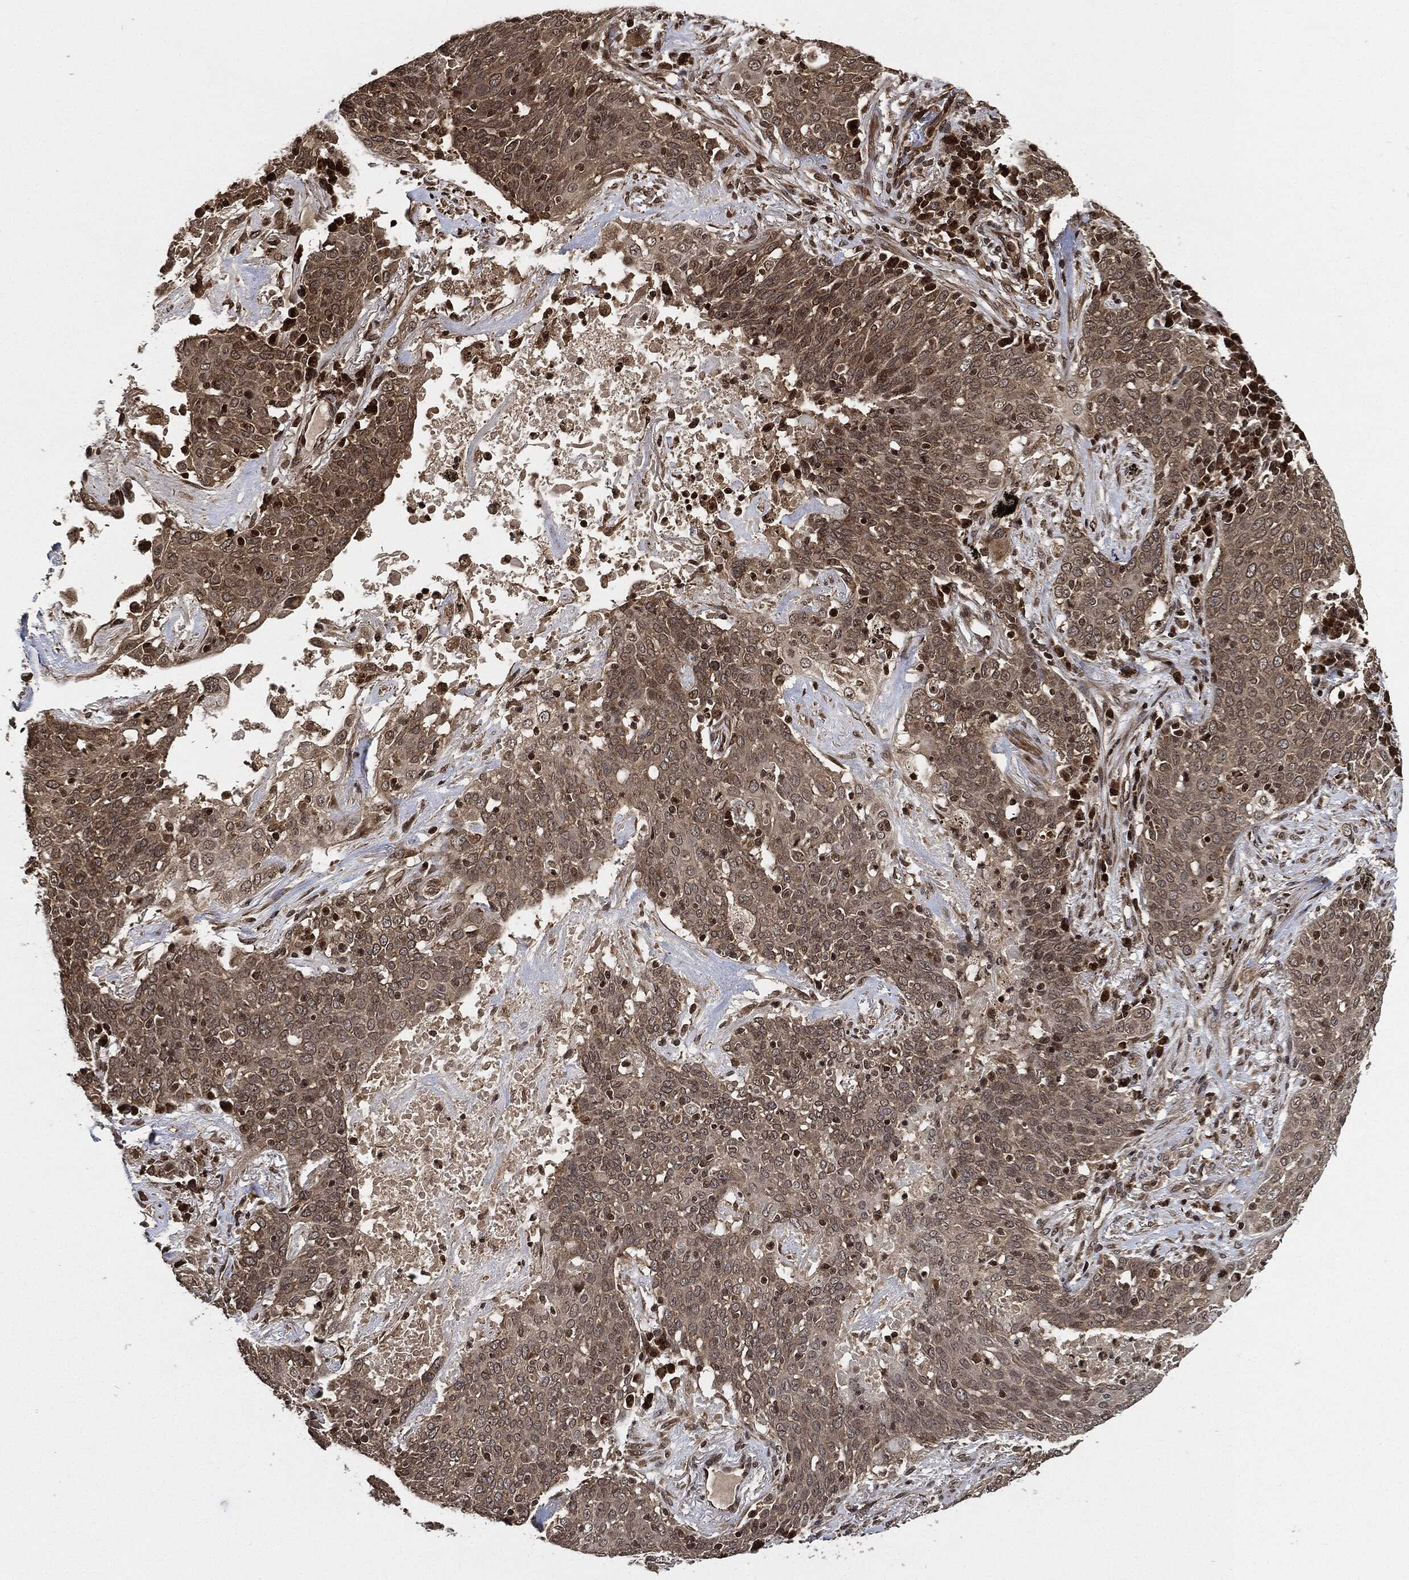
{"staining": {"intensity": "negative", "quantity": "none", "location": "none"}, "tissue": "lung cancer", "cell_type": "Tumor cells", "image_type": "cancer", "snomed": [{"axis": "morphology", "description": "Squamous cell carcinoma, NOS"}, {"axis": "topography", "description": "Lung"}], "caption": "Tumor cells are negative for brown protein staining in lung squamous cell carcinoma.", "gene": "PDK1", "patient": {"sex": "male", "age": 82}}